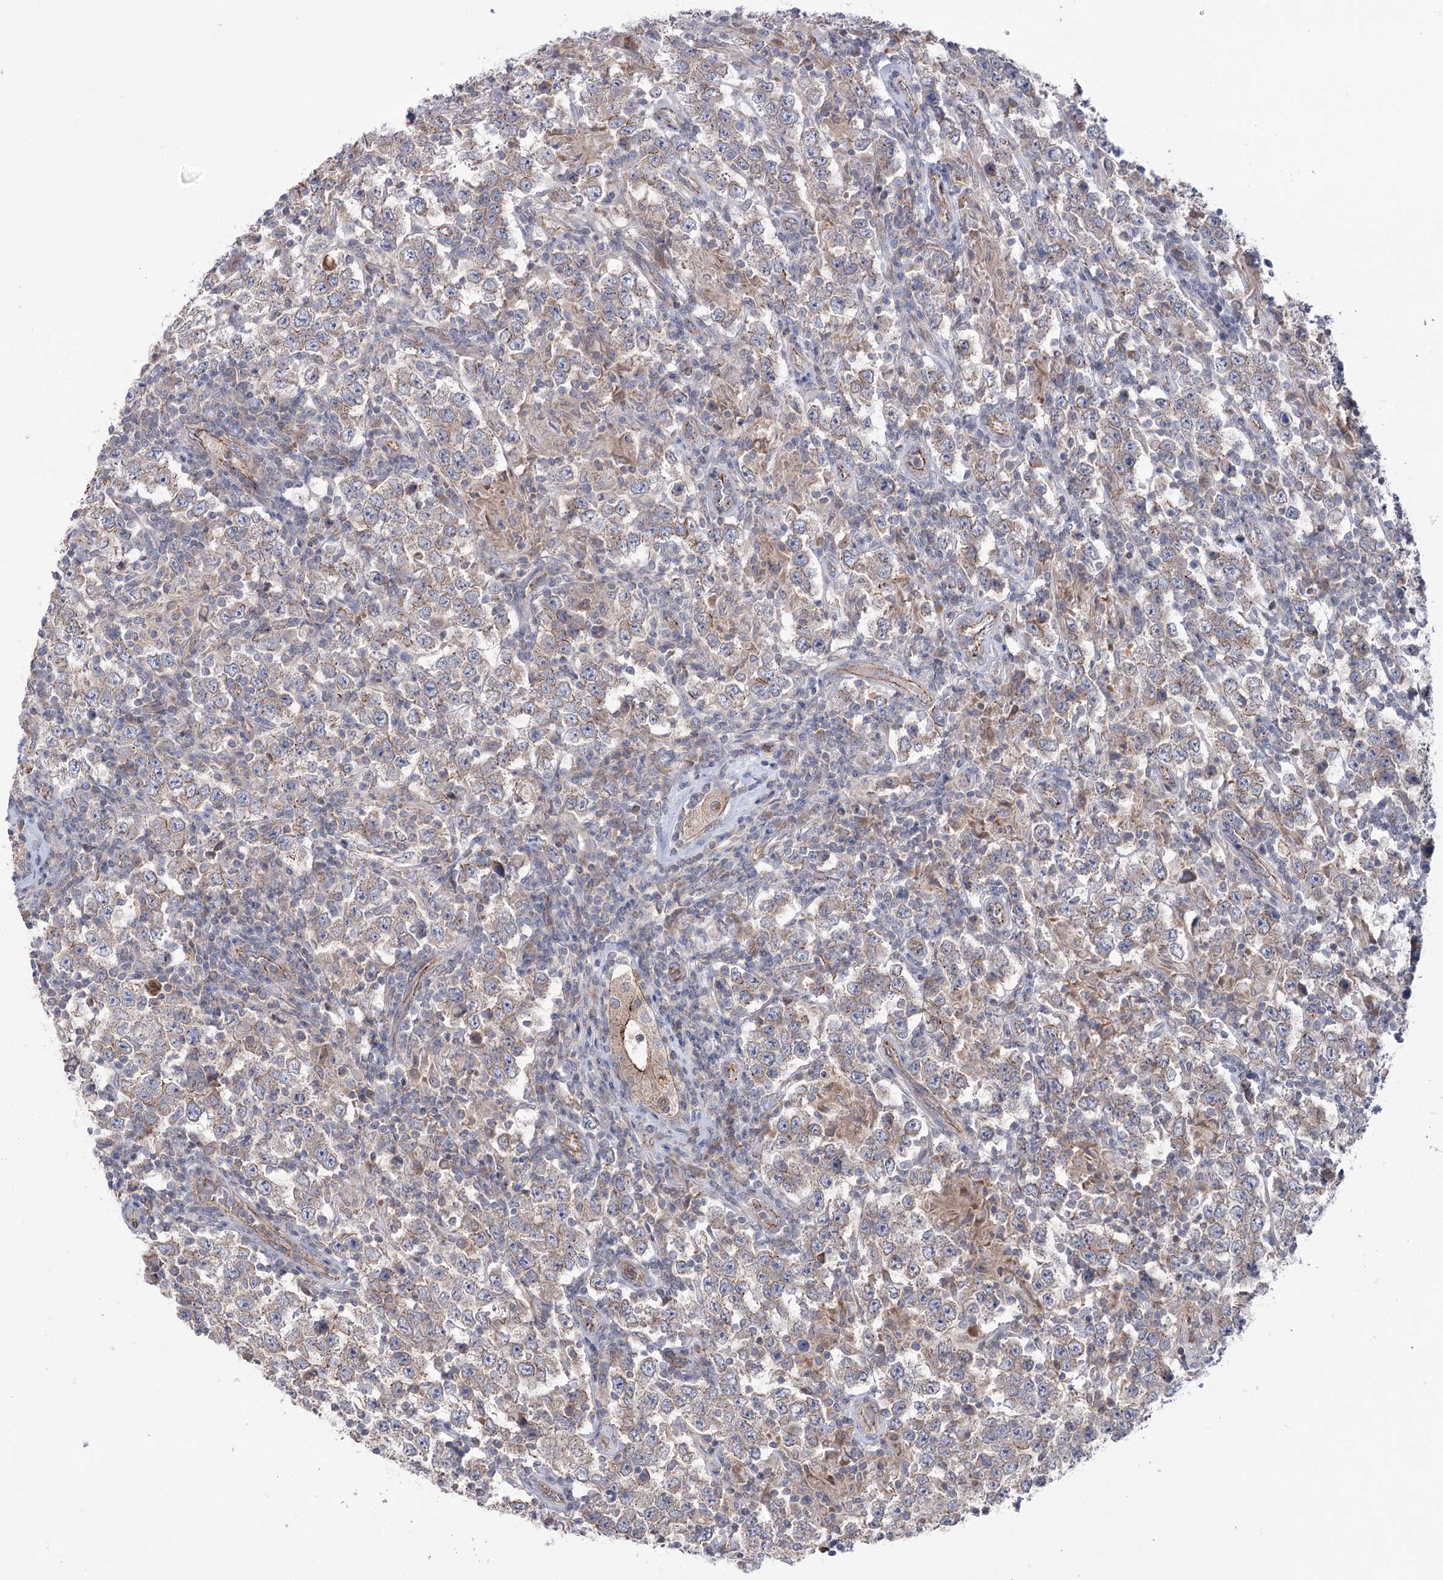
{"staining": {"intensity": "weak", "quantity": "25%-75%", "location": "cytoplasmic/membranous"}, "tissue": "testis cancer", "cell_type": "Tumor cells", "image_type": "cancer", "snomed": [{"axis": "morphology", "description": "Normal tissue, NOS"}, {"axis": "morphology", "description": "Urothelial carcinoma, High grade"}, {"axis": "morphology", "description": "Seminoma, NOS"}, {"axis": "morphology", "description": "Carcinoma, Embryonal, NOS"}, {"axis": "topography", "description": "Urinary bladder"}, {"axis": "topography", "description": "Testis"}], "caption": "Immunohistochemistry (IHC) image of testis cancer stained for a protein (brown), which displays low levels of weak cytoplasmic/membranous expression in approximately 25%-75% of tumor cells.", "gene": "TRIM71", "patient": {"sex": "male", "age": 41}}